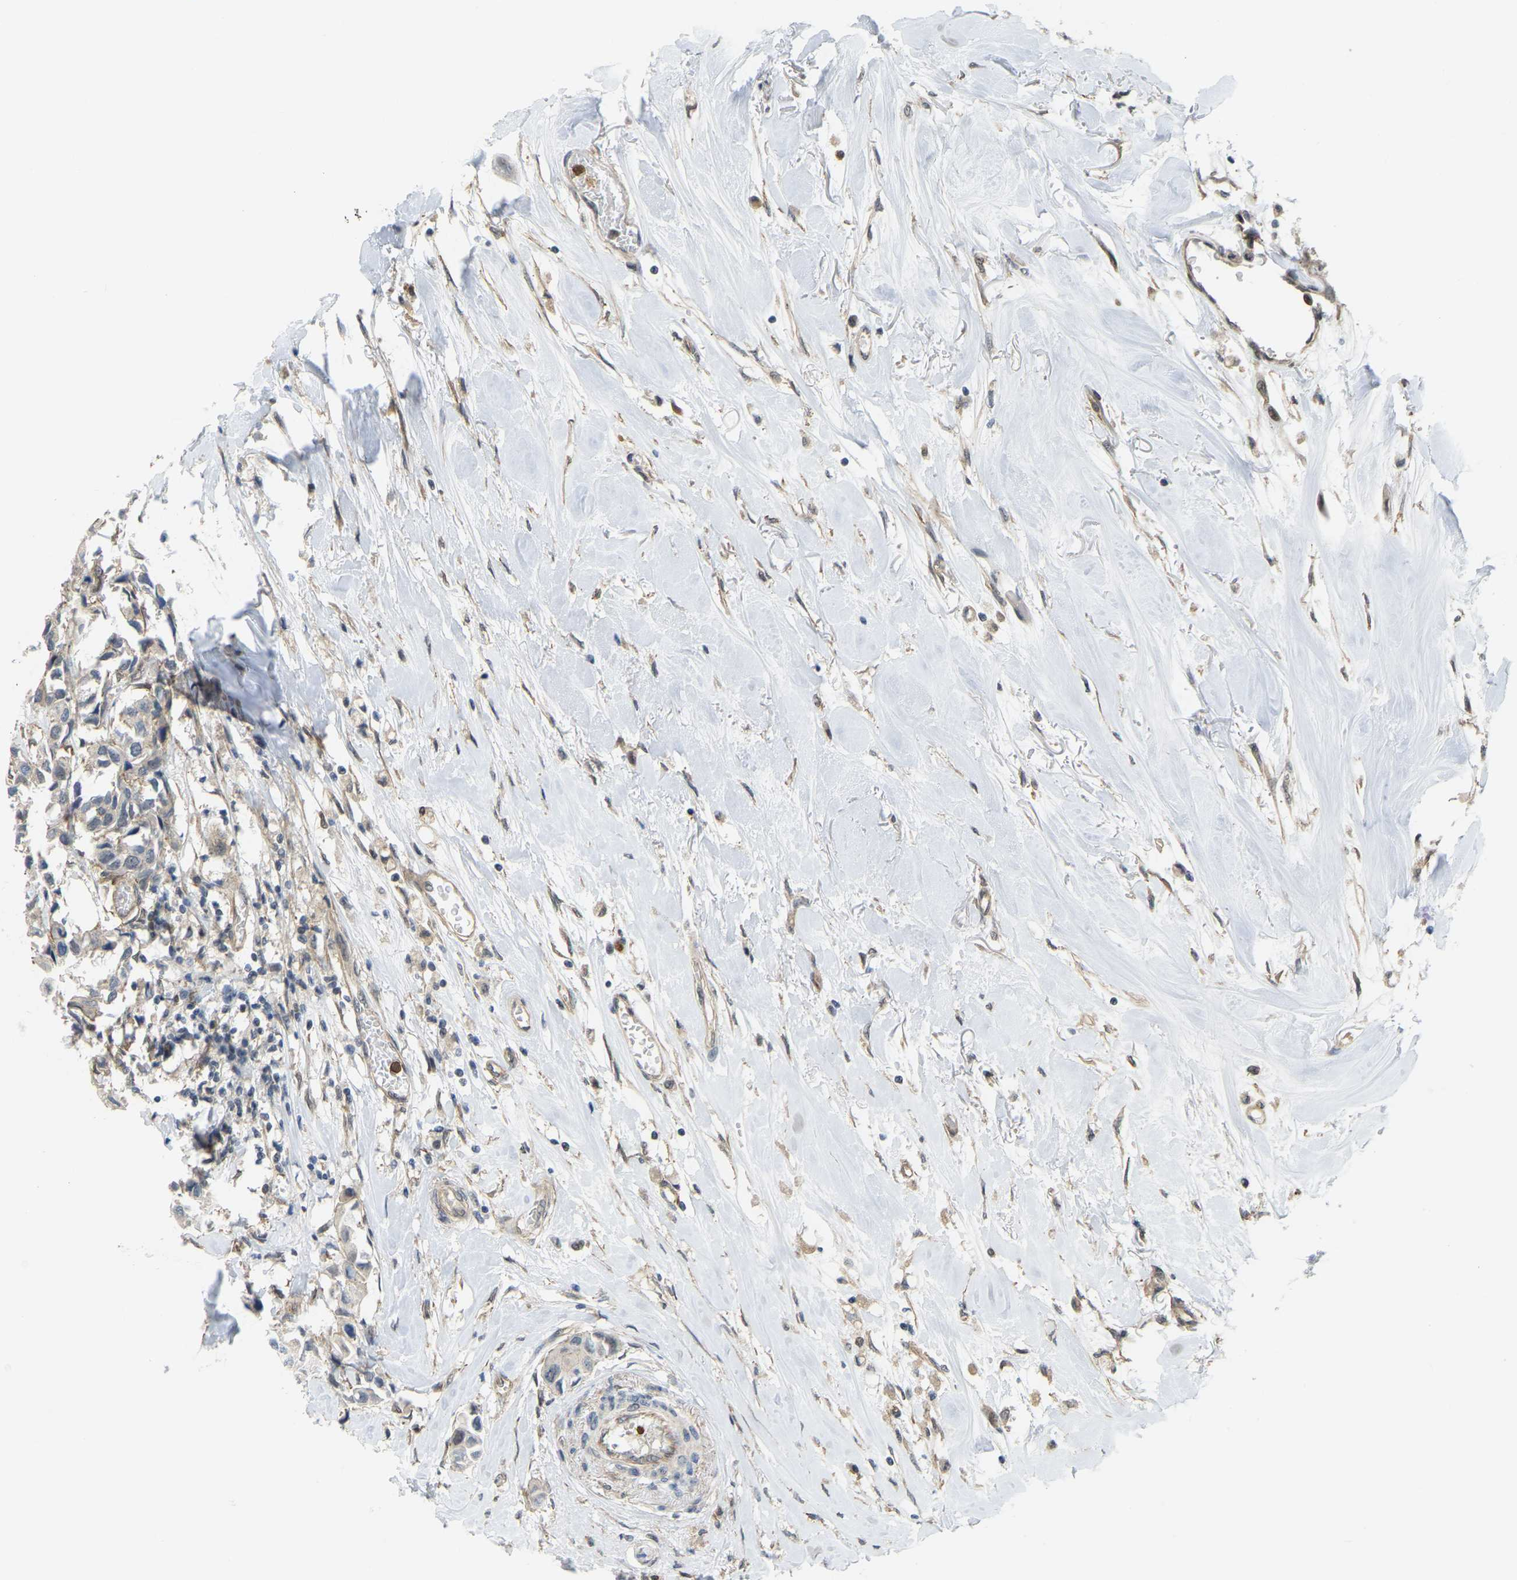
{"staining": {"intensity": "negative", "quantity": "none", "location": "none"}, "tissue": "breast cancer", "cell_type": "Tumor cells", "image_type": "cancer", "snomed": [{"axis": "morphology", "description": "Duct carcinoma"}, {"axis": "topography", "description": "Breast"}], "caption": "Immunohistochemistry (IHC) histopathology image of human breast cancer (invasive ductal carcinoma) stained for a protein (brown), which shows no expression in tumor cells.", "gene": "SERPINB5", "patient": {"sex": "female", "age": 80}}